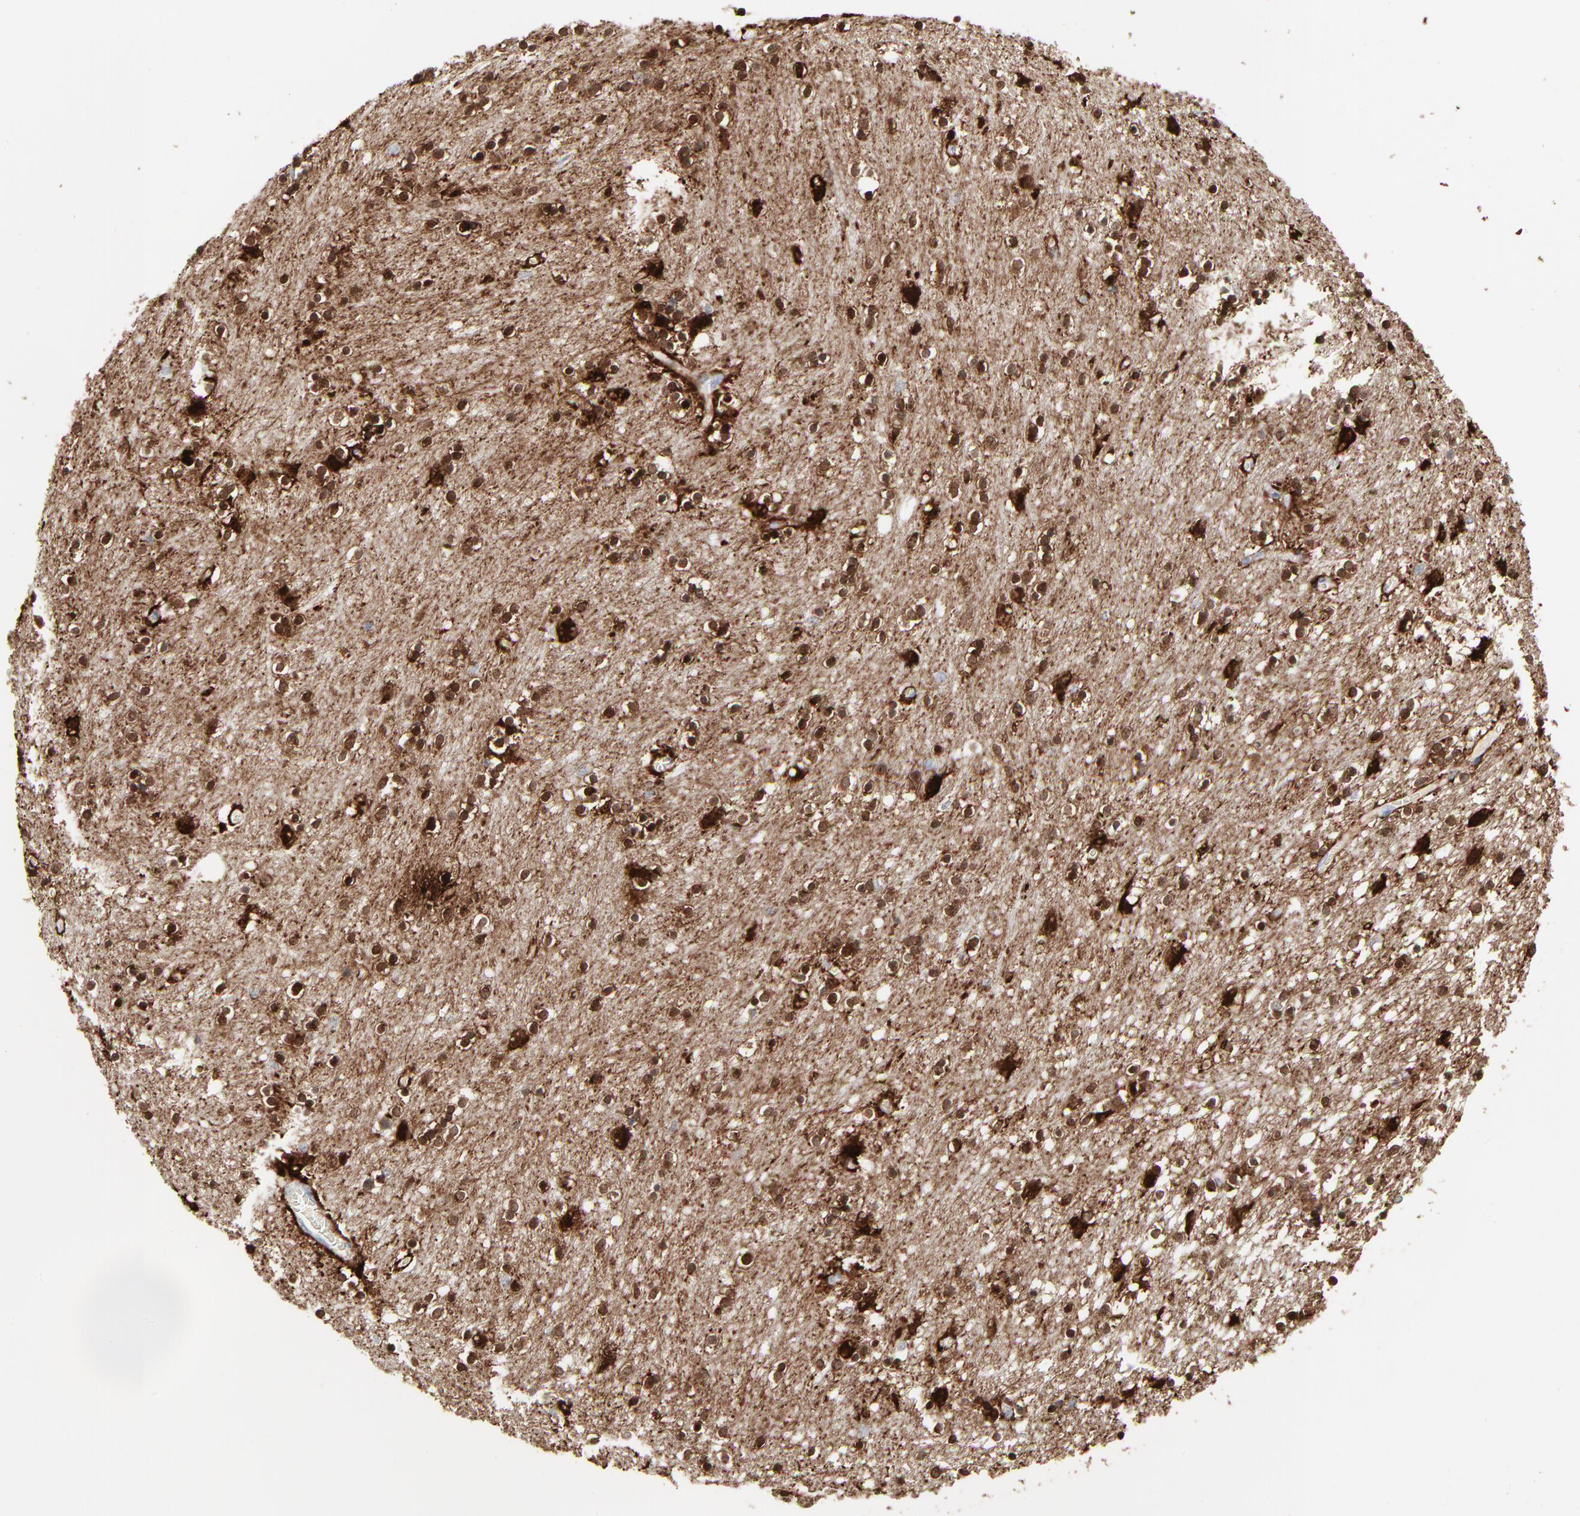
{"staining": {"intensity": "strong", "quantity": ">75%", "location": "cytoplasmic/membranous,nuclear"}, "tissue": "caudate", "cell_type": "Glial cells", "image_type": "normal", "snomed": [{"axis": "morphology", "description": "Normal tissue, NOS"}, {"axis": "topography", "description": "Lateral ventricle wall"}], "caption": "High-magnification brightfield microscopy of normal caudate stained with DAB (brown) and counterstained with hematoxylin (blue). glial cells exhibit strong cytoplasmic/membranous,nuclear expression is appreciated in approximately>75% of cells.", "gene": "PHGDH", "patient": {"sex": "female", "age": 54}}